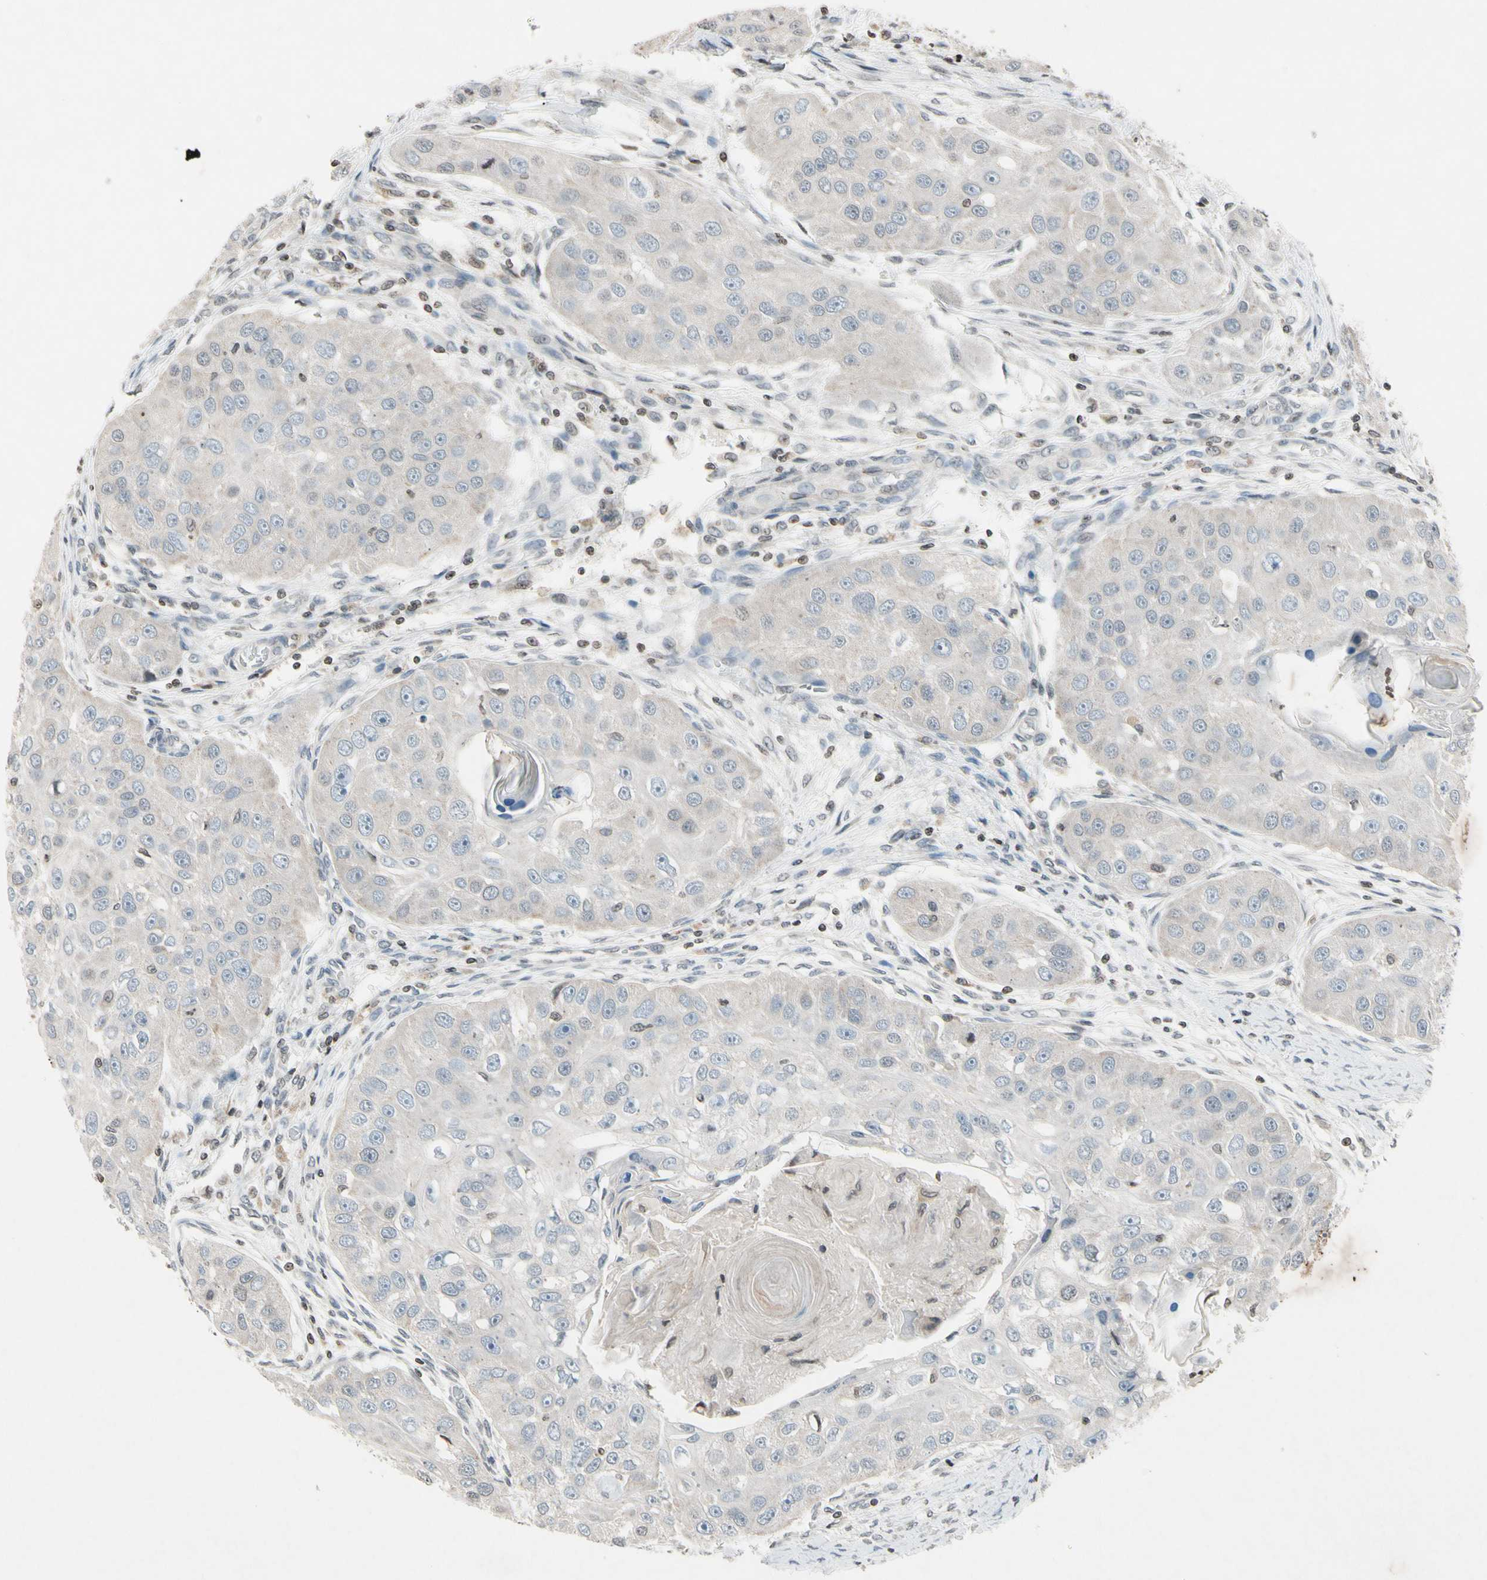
{"staining": {"intensity": "weak", "quantity": ">75%", "location": "cytoplasmic/membranous"}, "tissue": "head and neck cancer", "cell_type": "Tumor cells", "image_type": "cancer", "snomed": [{"axis": "morphology", "description": "Normal tissue, NOS"}, {"axis": "morphology", "description": "Squamous cell carcinoma, NOS"}, {"axis": "topography", "description": "Skeletal muscle"}, {"axis": "topography", "description": "Head-Neck"}], "caption": "This histopathology image reveals immunohistochemistry (IHC) staining of head and neck cancer, with low weak cytoplasmic/membranous expression in approximately >75% of tumor cells.", "gene": "CLDN11", "patient": {"sex": "male", "age": 51}}